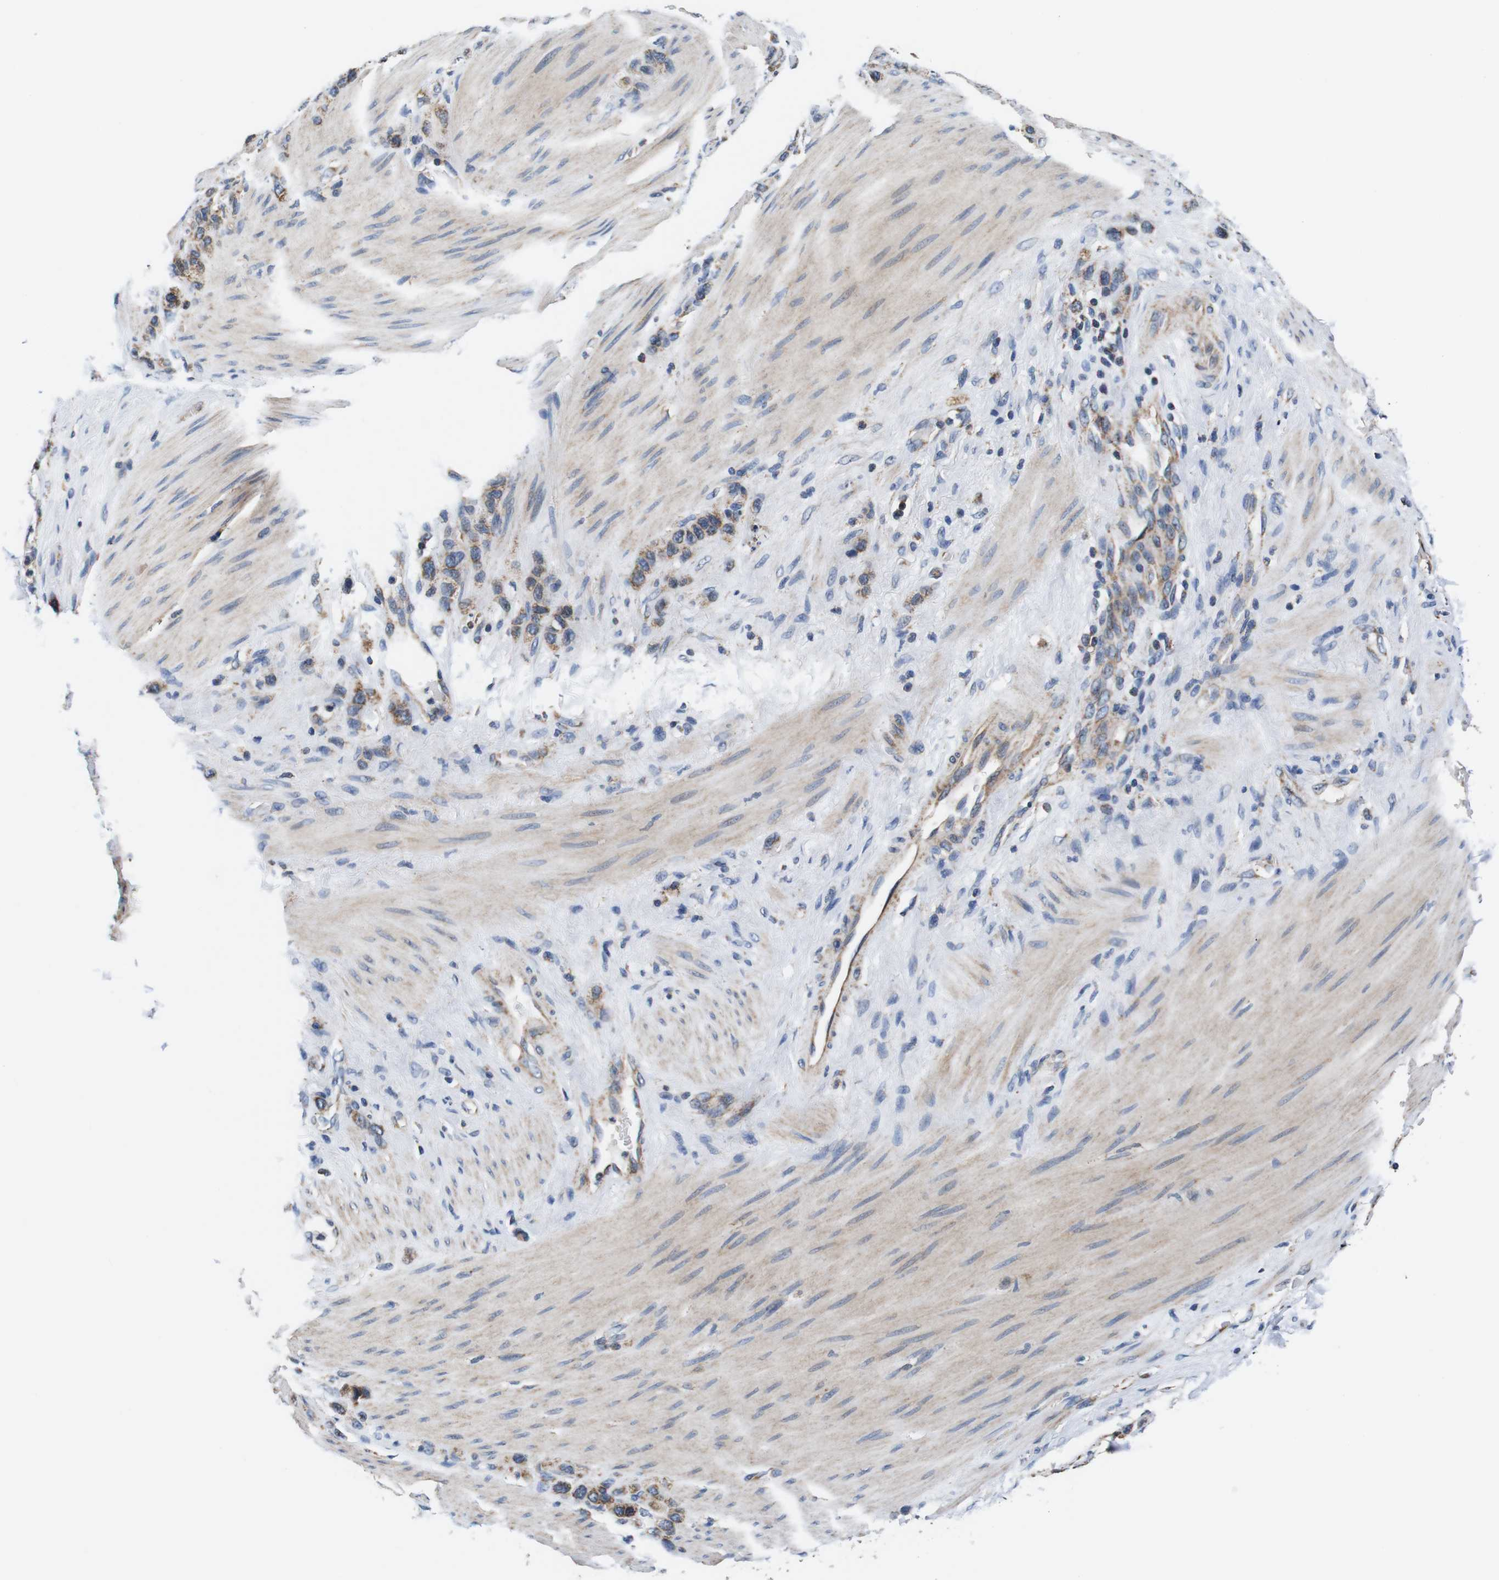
{"staining": {"intensity": "moderate", "quantity": ">75%", "location": "cytoplasmic/membranous"}, "tissue": "stomach cancer", "cell_type": "Tumor cells", "image_type": "cancer", "snomed": [{"axis": "morphology", "description": "Adenocarcinoma, NOS"}, {"axis": "morphology", "description": "Adenocarcinoma, High grade"}, {"axis": "topography", "description": "Stomach, upper"}, {"axis": "topography", "description": "Stomach, lower"}], "caption": "IHC (DAB) staining of stomach cancer displays moderate cytoplasmic/membranous protein expression in approximately >75% of tumor cells.", "gene": "LRP4", "patient": {"sex": "female", "age": 65}}